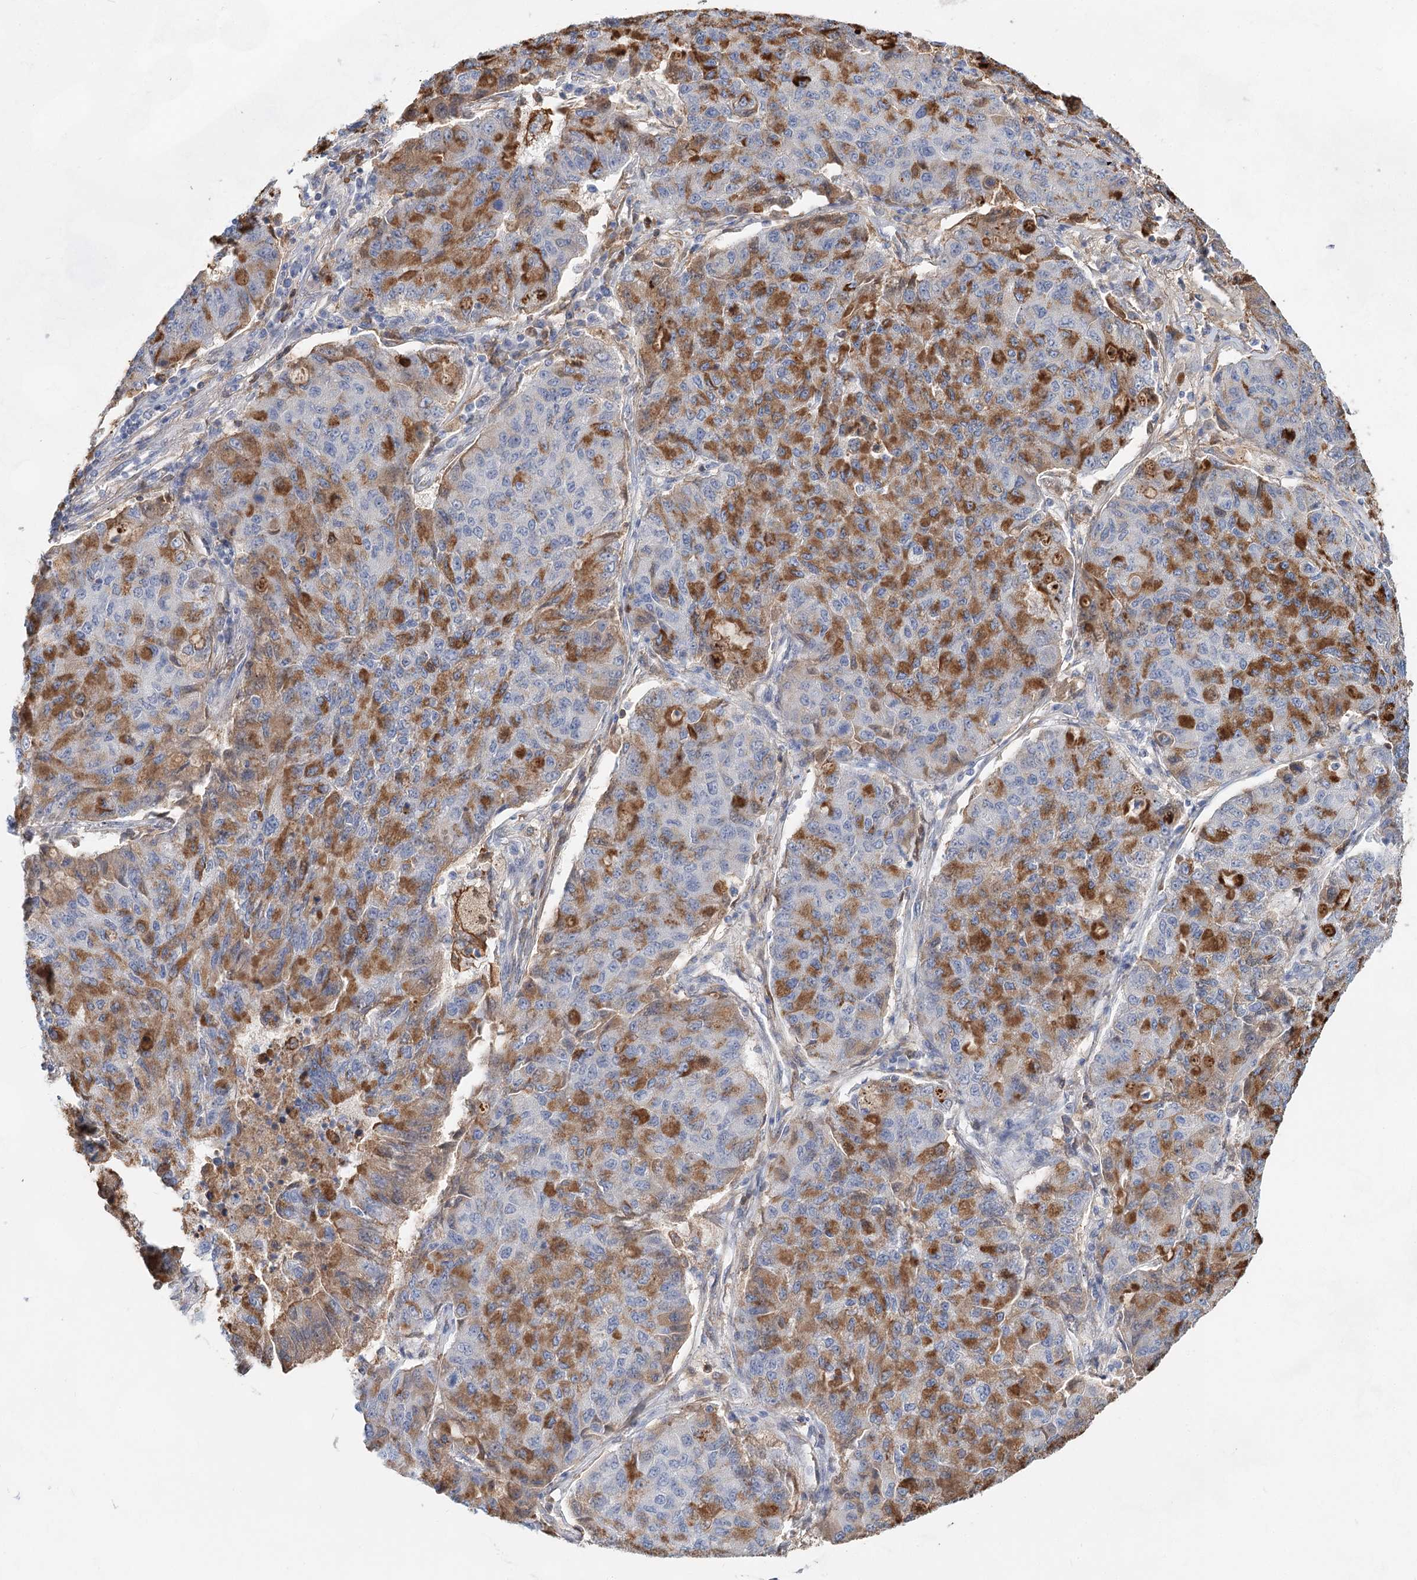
{"staining": {"intensity": "moderate", "quantity": ">75%", "location": "cytoplasmic/membranous"}, "tissue": "lung cancer", "cell_type": "Tumor cells", "image_type": "cancer", "snomed": [{"axis": "morphology", "description": "Squamous cell carcinoma, NOS"}, {"axis": "topography", "description": "Lung"}], "caption": "Lung cancer (squamous cell carcinoma) was stained to show a protein in brown. There is medium levels of moderate cytoplasmic/membranous staining in about >75% of tumor cells.", "gene": "TASOR2", "patient": {"sex": "male", "age": 74}}